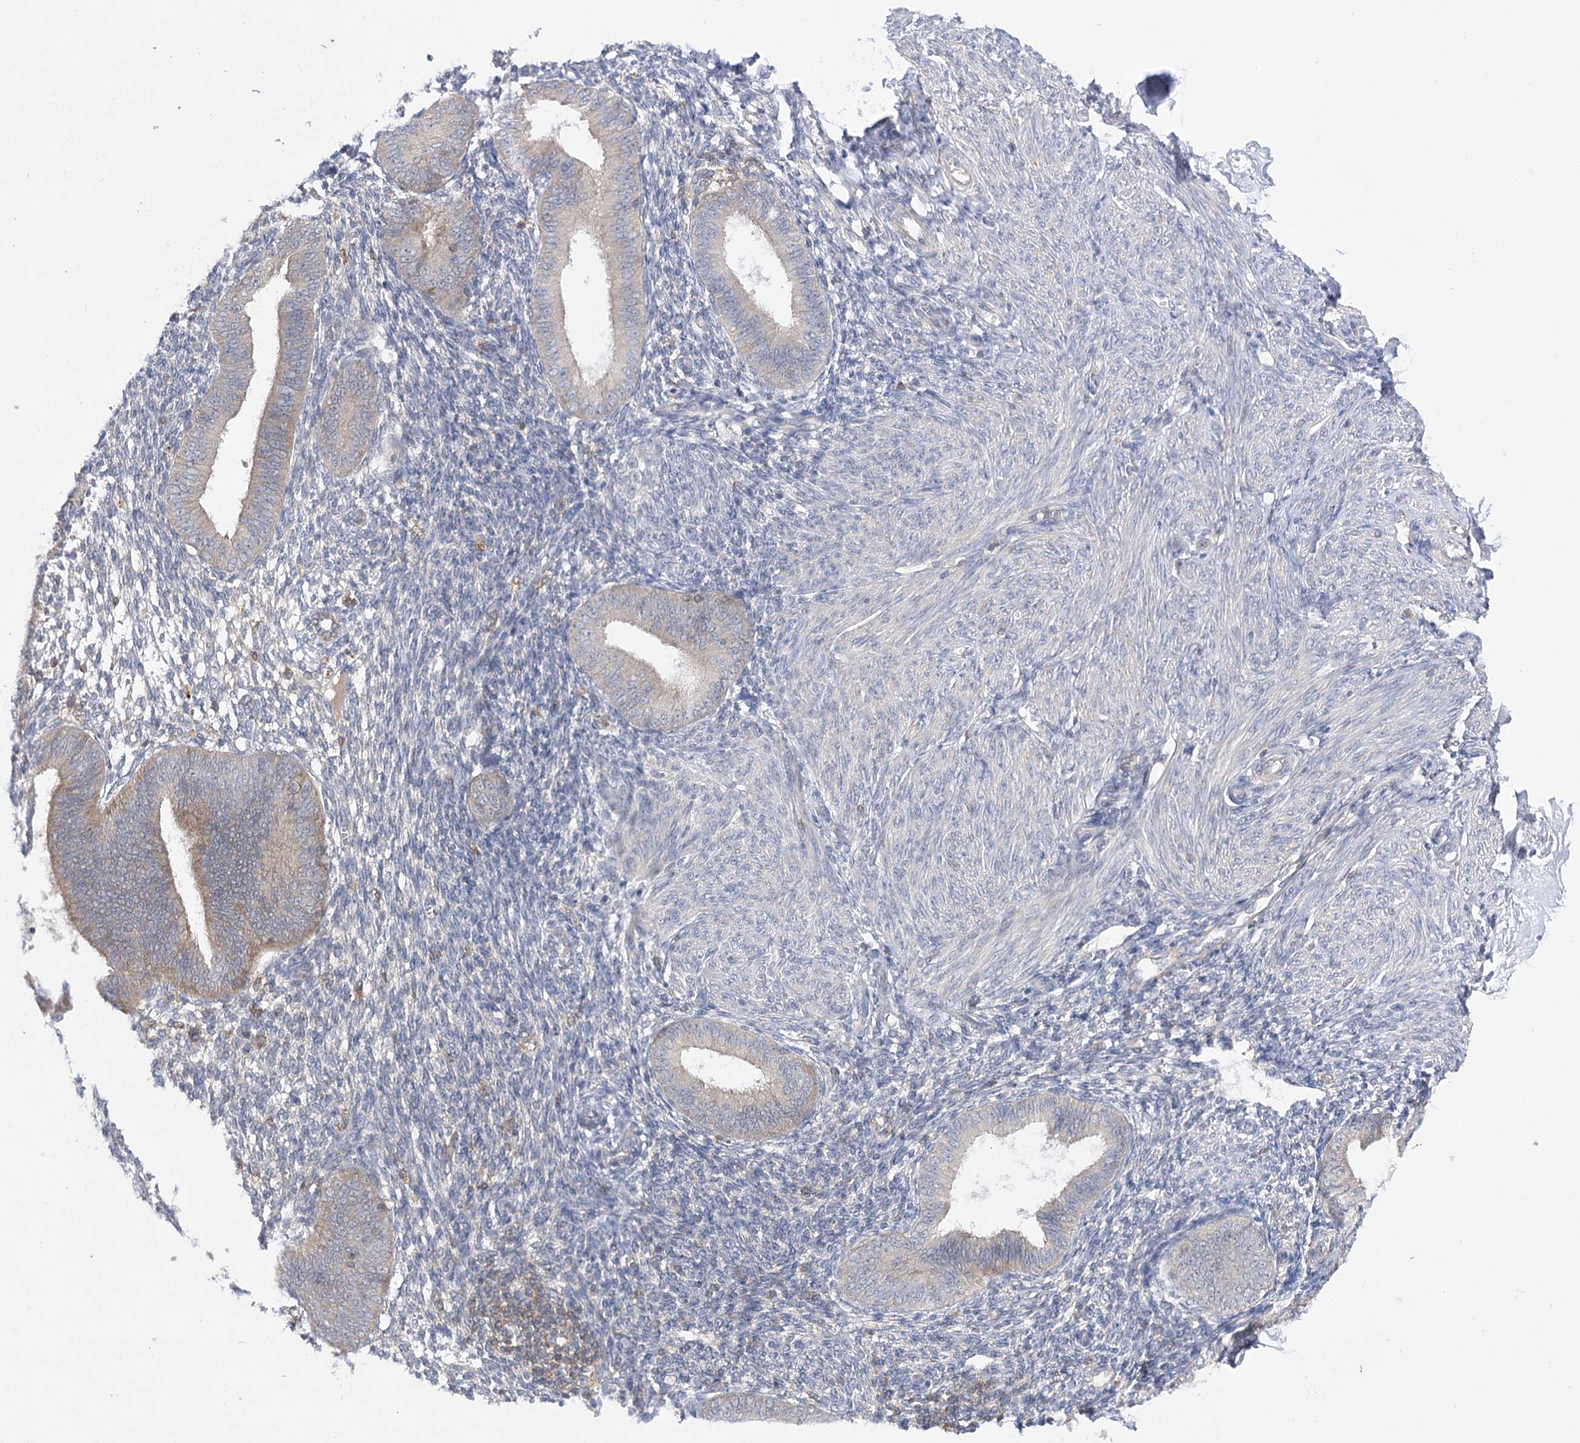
{"staining": {"intensity": "negative", "quantity": "none", "location": "none"}, "tissue": "endometrium", "cell_type": "Cells in endometrial stroma", "image_type": "normal", "snomed": [{"axis": "morphology", "description": "Normal tissue, NOS"}, {"axis": "topography", "description": "Uterus"}, {"axis": "topography", "description": "Endometrium"}], "caption": "Immunohistochemistry (IHC) photomicrograph of benign endometrium stained for a protein (brown), which shows no positivity in cells in endometrial stroma.", "gene": "BCR", "patient": {"sex": "female", "age": 48}}